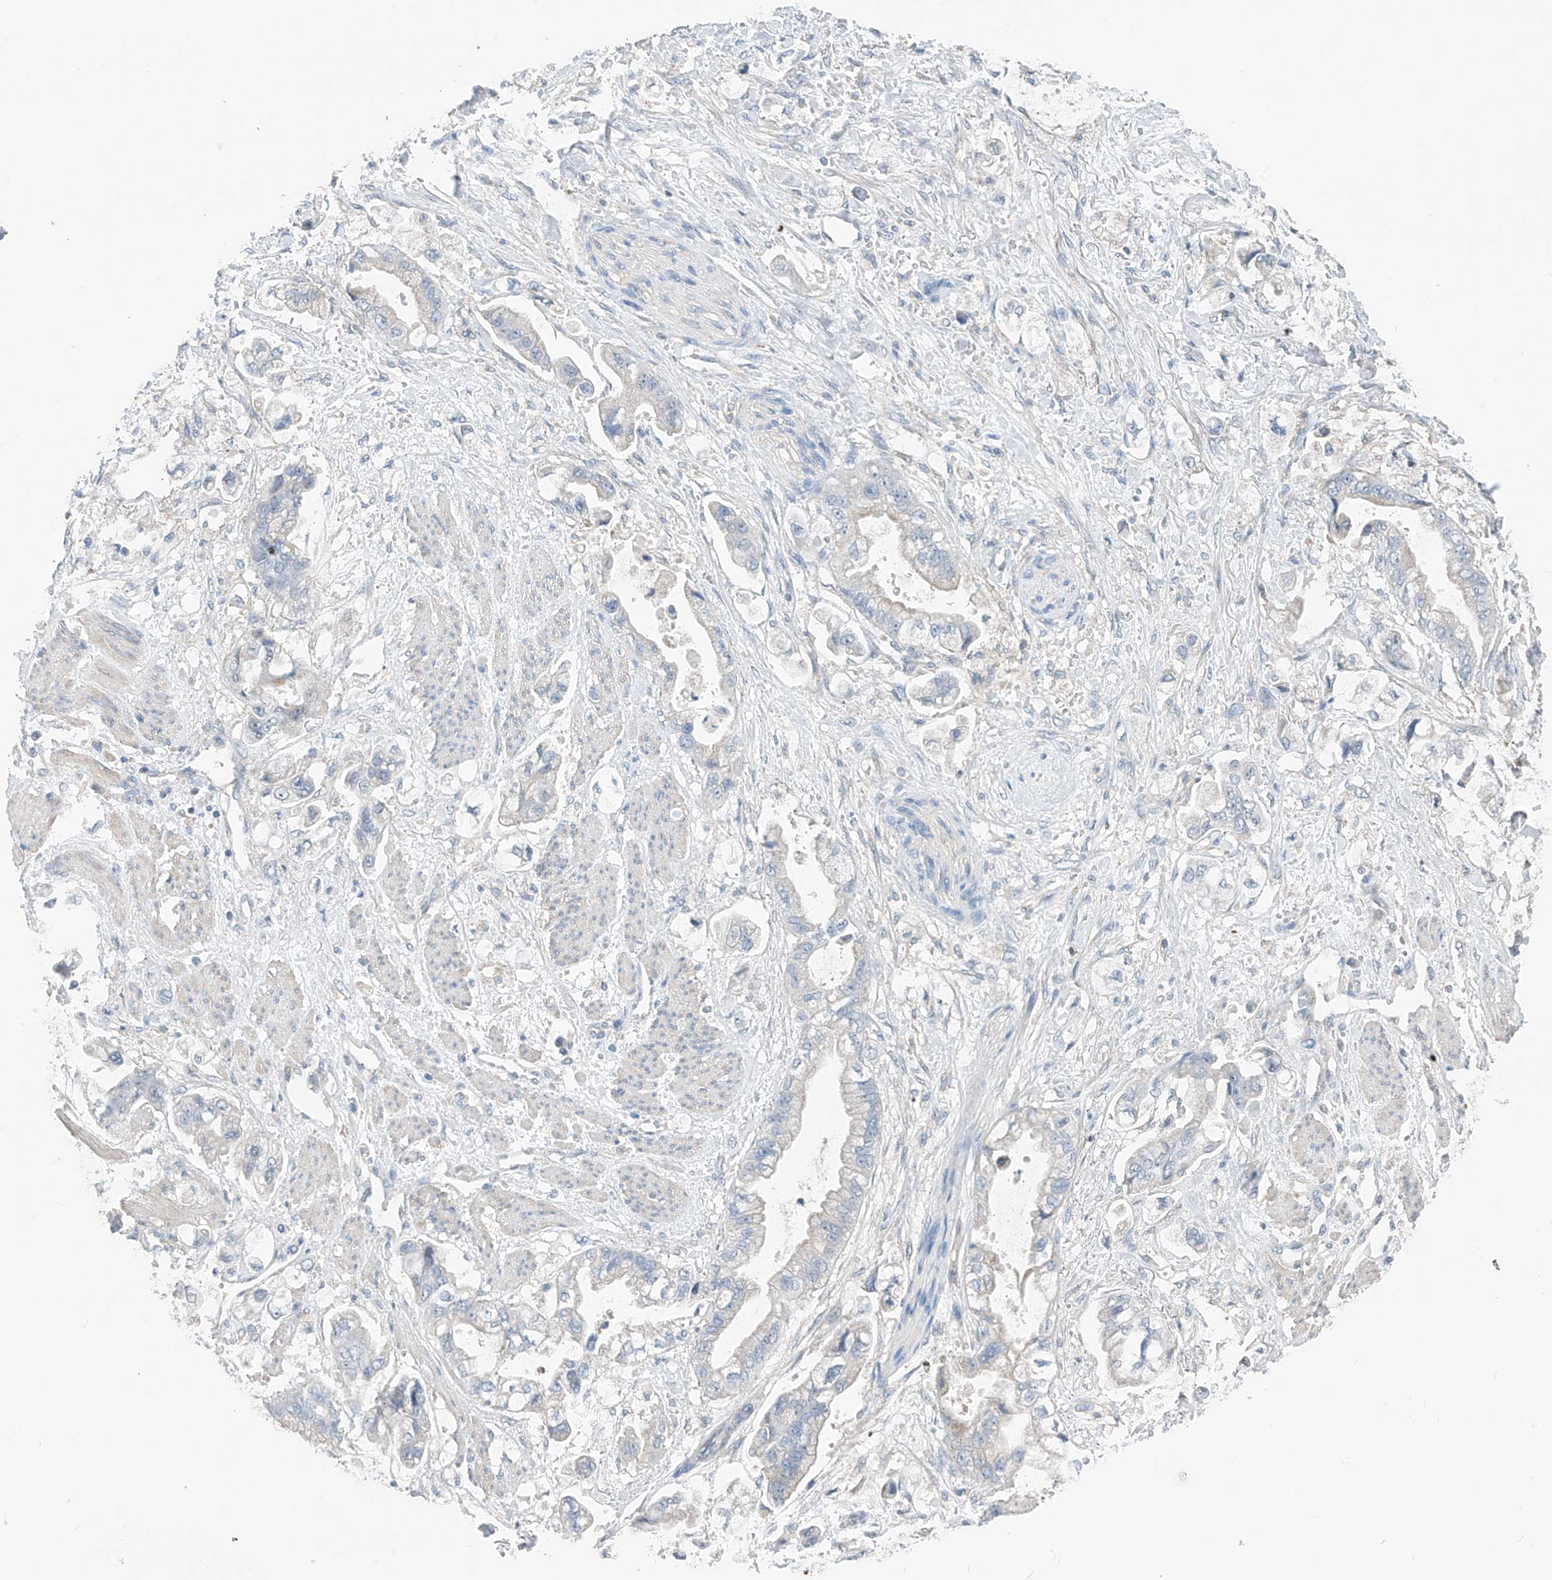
{"staining": {"intensity": "negative", "quantity": "none", "location": "none"}, "tissue": "stomach cancer", "cell_type": "Tumor cells", "image_type": "cancer", "snomed": [{"axis": "morphology", "description": "Adenocarcinoma, NOS"}, {"axis": "topography", "description": "Stomach"}], "caption": "Tumor cells are negative for protein expression in human stomach cancer.", "gene": "SYN3", "patient": {"sex": "male", "age": 62}}